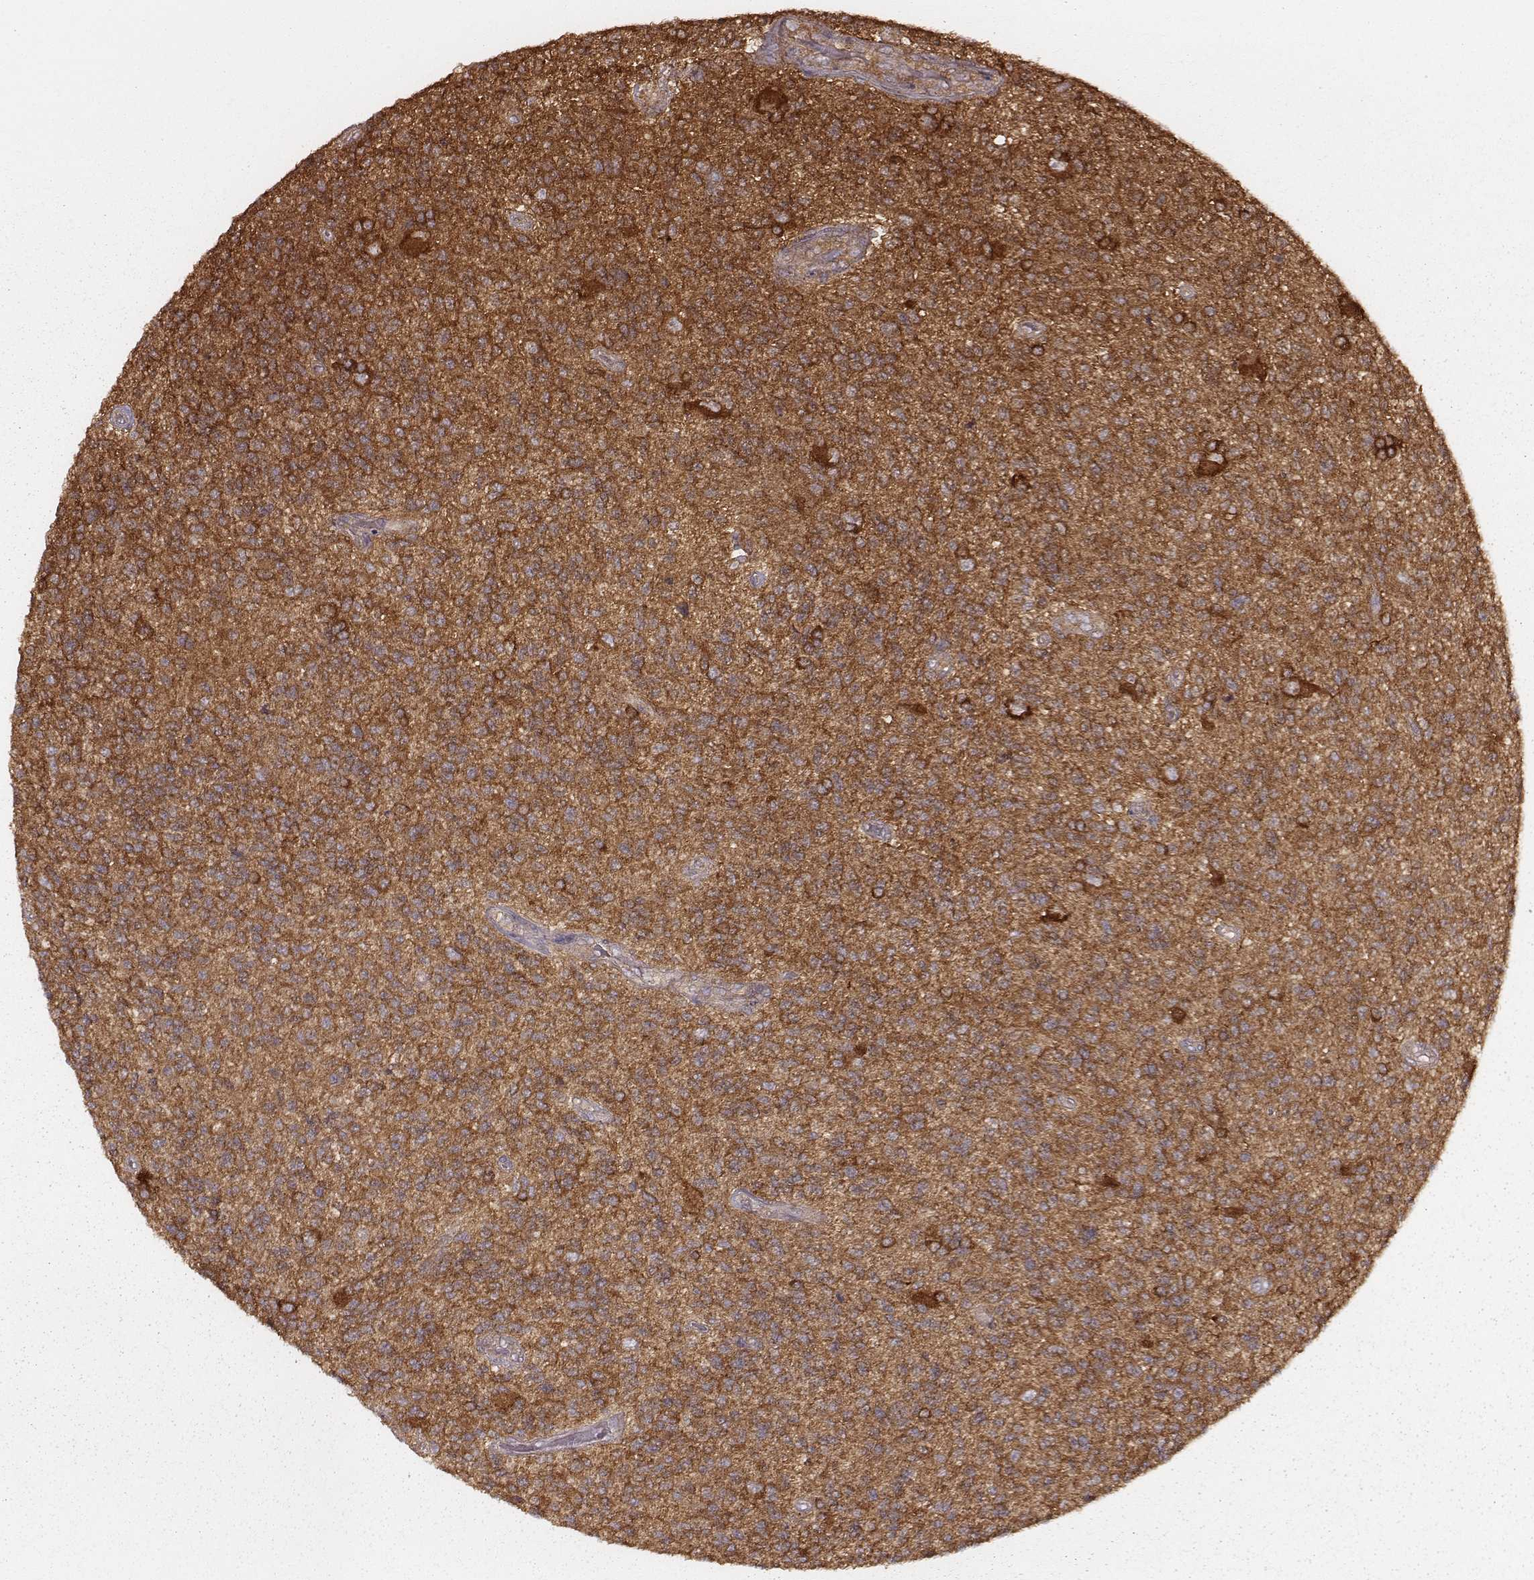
{"staining": {"intensity": "strong", "quantity": ">75%", "location": "cytoplasmic/membranous"}, "tissue": "glioma", "cell_type": "Tumor cells", "image_type": "cancer", "snomed": [{"axis": "morphology", "description": "Glioma, malignant, High grade"}, {"axis": "topography", "description": "Brain"}], "caption": "Malignant glioma (high-grade) was stained to show a protein in brown. There is high levels of strong cytoplasmic/membranous staining in approximately >75% of tumor cells.", "gene": "CARS1", "patient": {"sex": "male", "age": 56}}